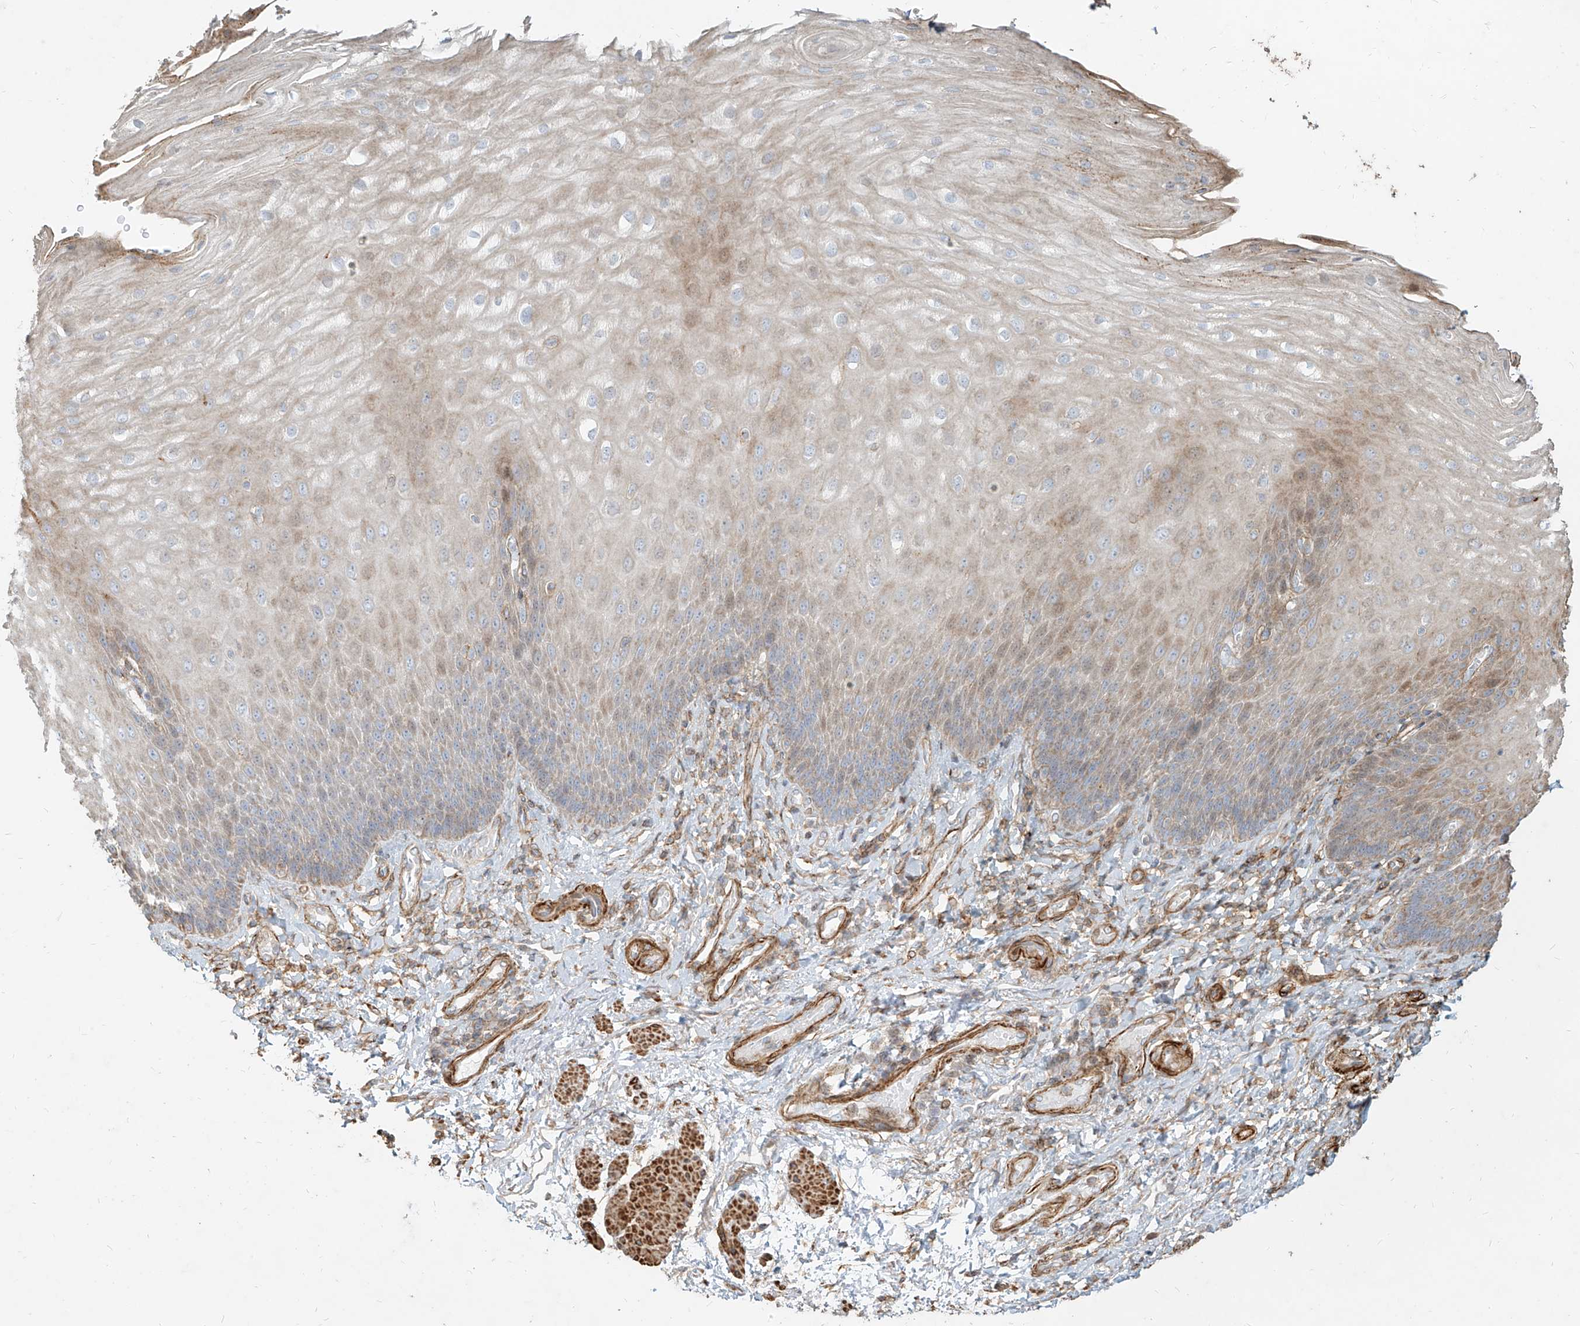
{"staining": {"intensity": "moderate", "quantity": "<25%", "location": "cytoplasmic/membranous"}, "tissue": "esophagus", "cell_type": "Squamous epithelial cells", "image_type": "normal", "snomed": [{"axis": "morphology", "description": "Normal tissue, NOS"}, {"axis": "topography", "description": "Esophagus"}], "caption": "Protein staining by IHC exhibits moderate cytoplasmic/membranous expression in approximately <25% of squamous epithelial cells in normal esophagus. Ihc stains the protein of interest in brown and the nuclei are stained blue.", "gene": "MTX2", "patient": {"sex": "male", "age": 54}}